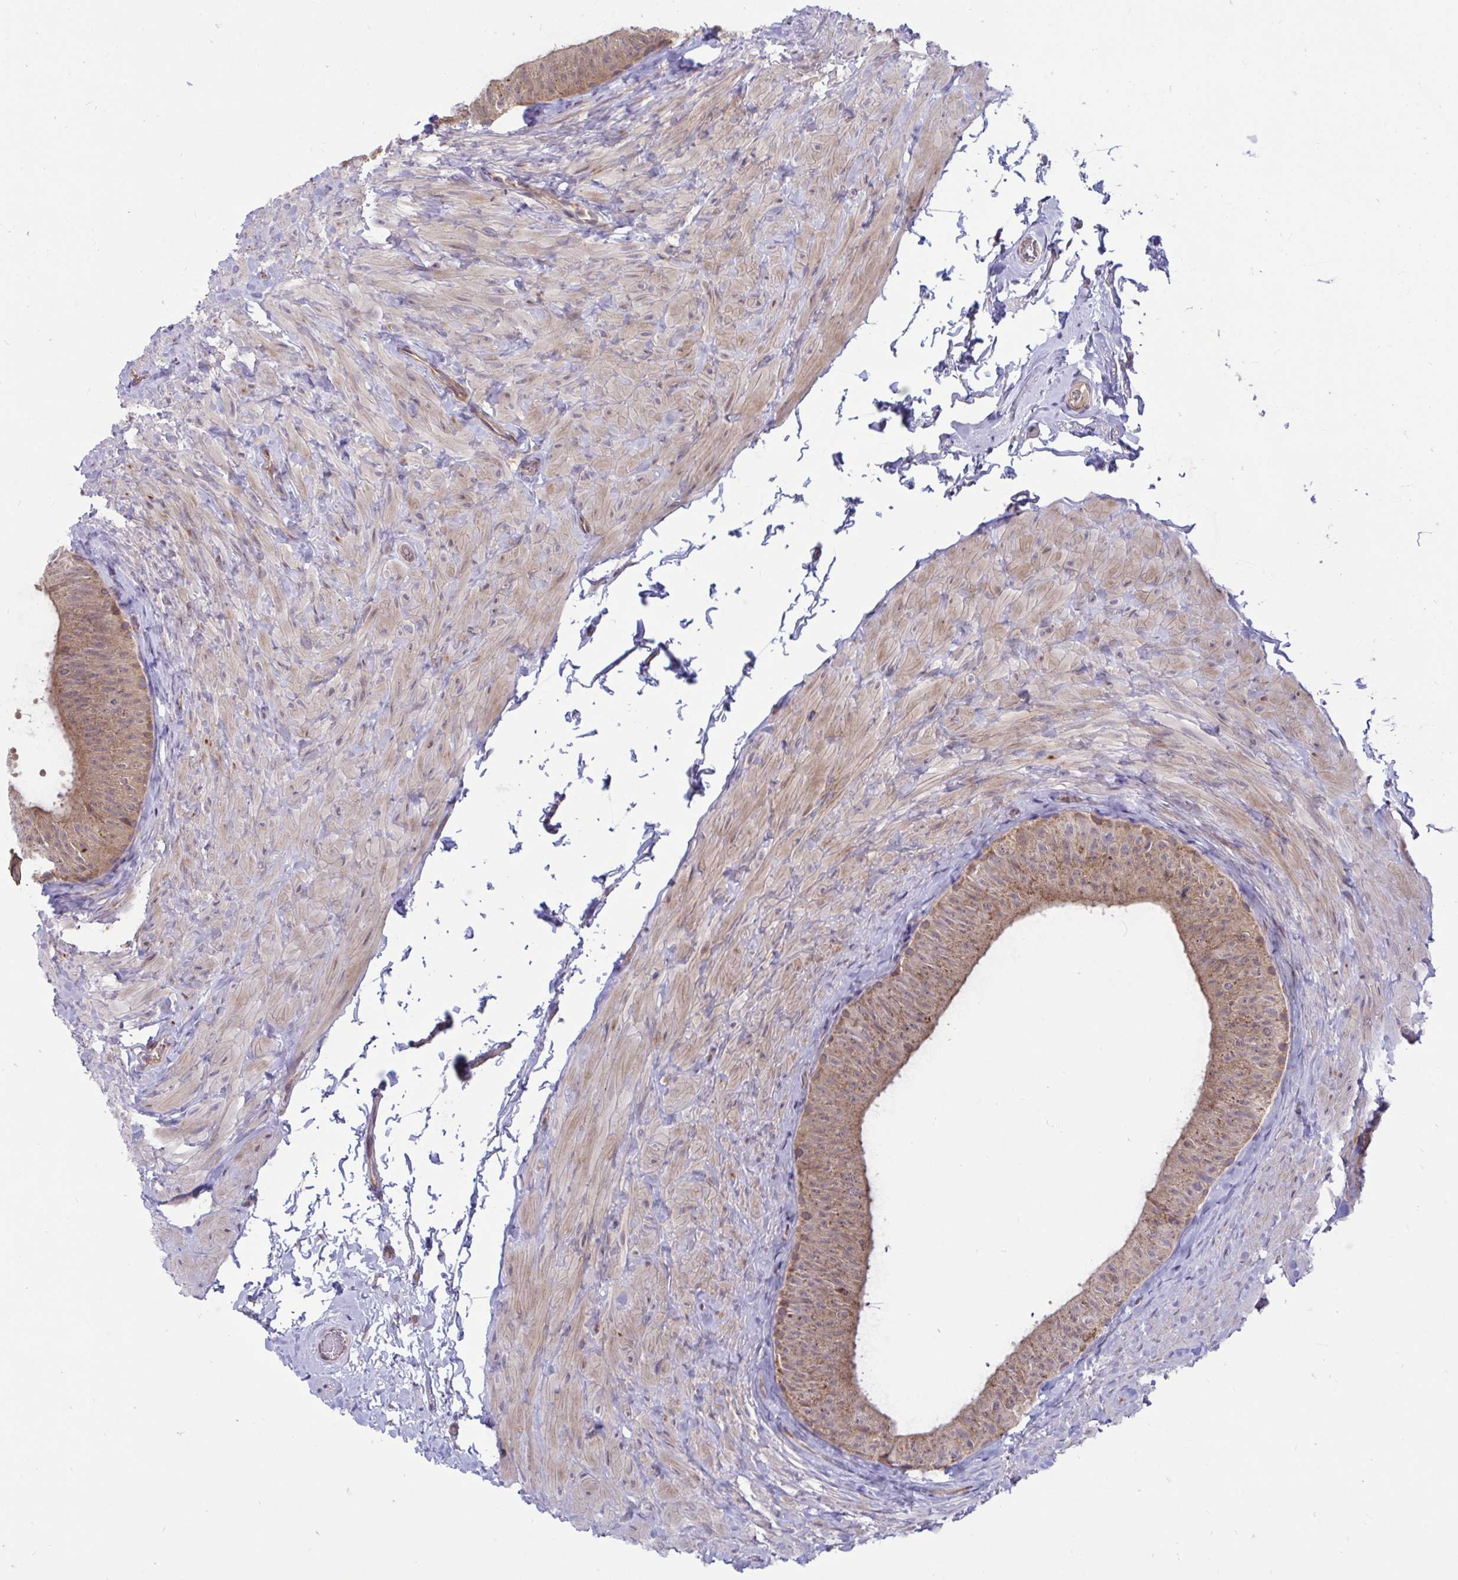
{"staining": {"intensity": "moderate", "quantity": ">75%", "location": "cytoplasmic/membranous"}, "tissue": "epididymis", "cell_type": "Glandular cells", "image_type": "normal", "snomed": [{"axis": "morphology", "description": "Normal tissue, NOS"}, {"axis": "topography", "description": "Epididymis, spermatic cord, NOS"}, {"axis": "topography", "description": "Epididymis"}], "caption": "Human epididymis stained for a protein (brown) reveals moderate cytoplasmic/membranous positive expression in approximately >75% of glandular cells.", "gene": "IST1", "patient": {"sex": "male", "age": 31}}